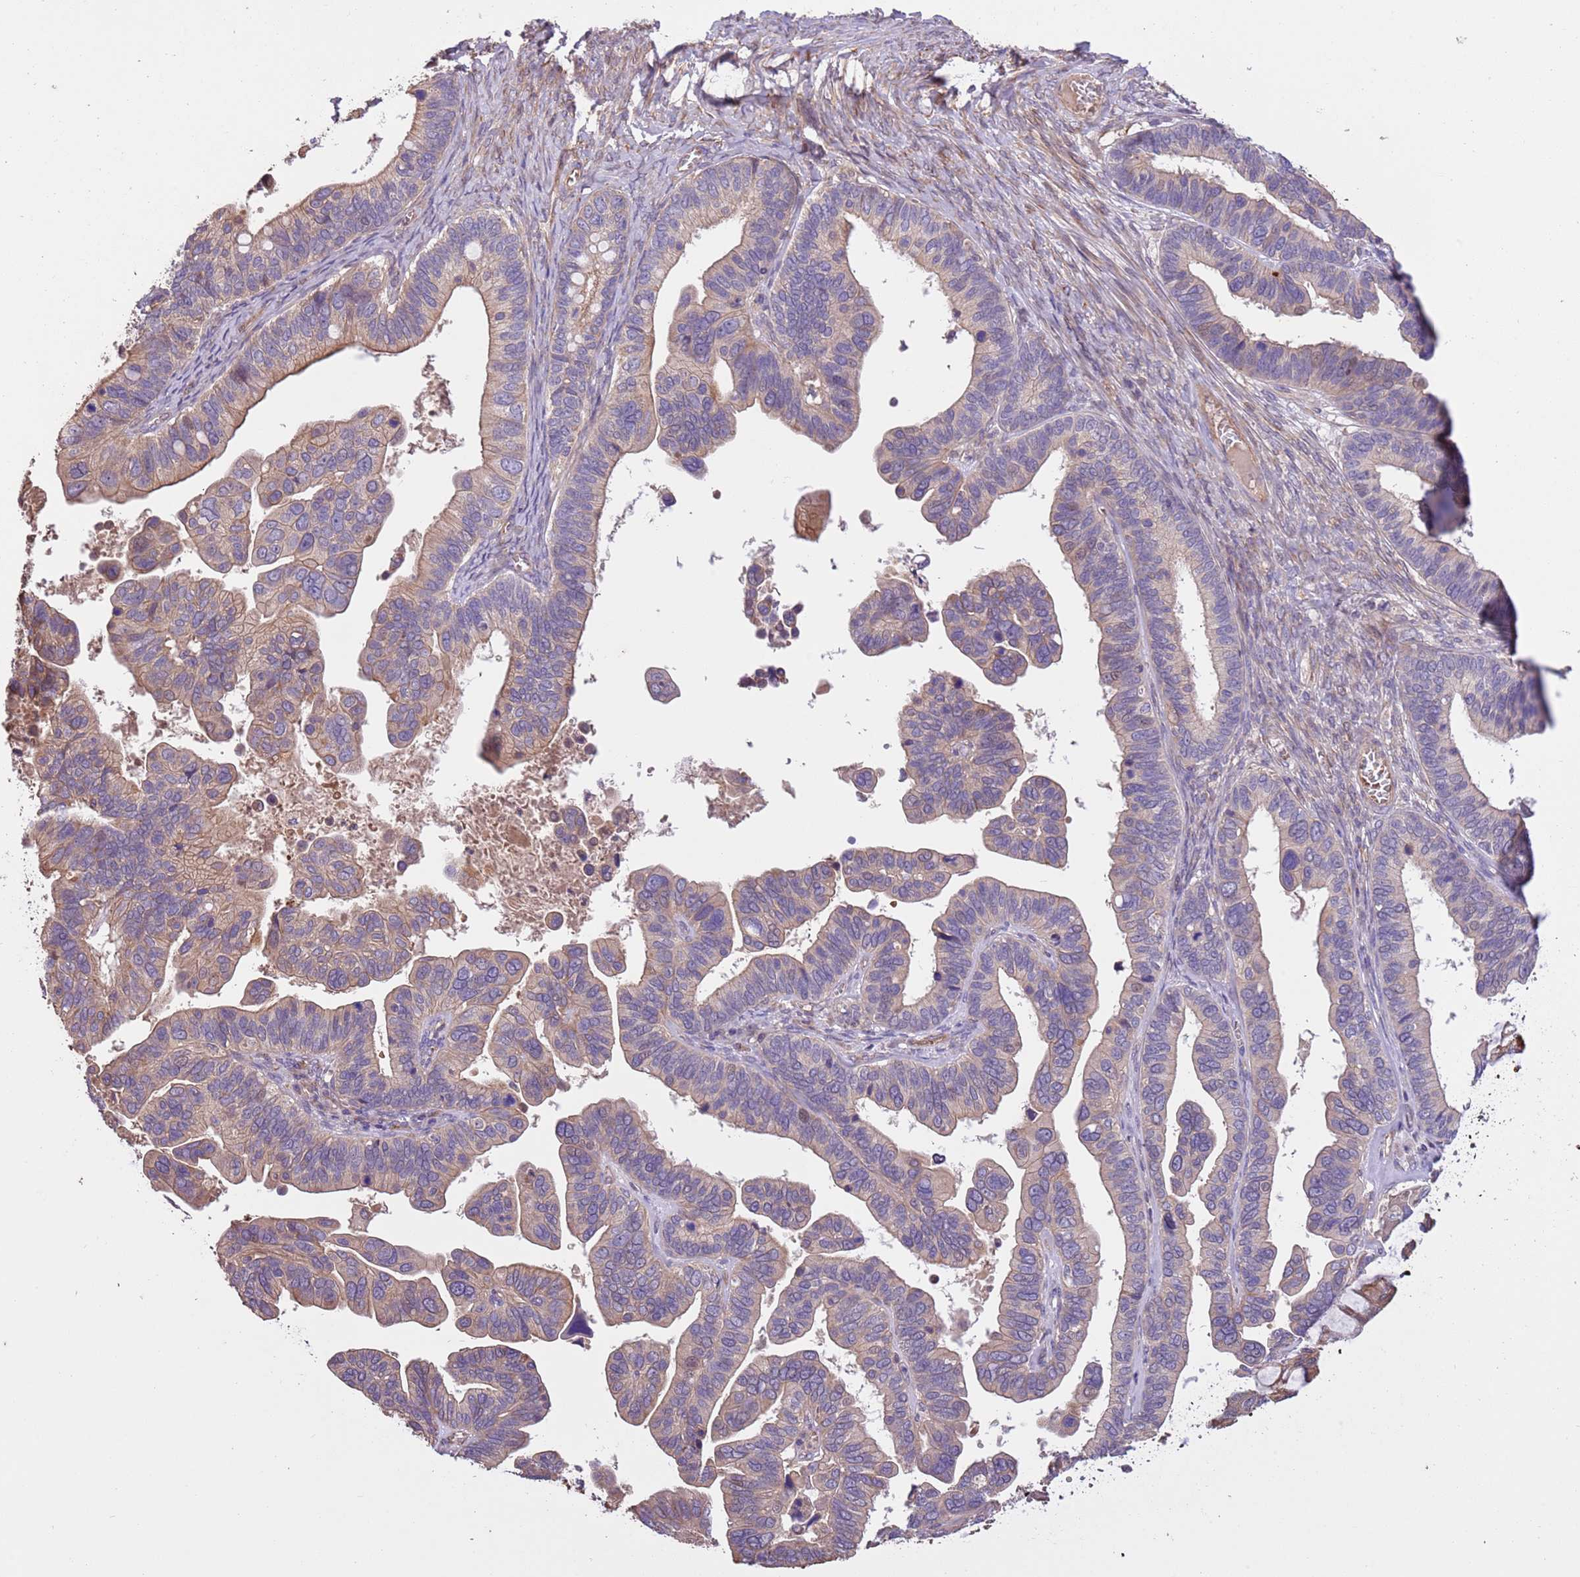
{"staining": {"intensity": "weak", "quantity": ">75%", "location": "cytoplasmic/membranous"}, "tissue": "ovarian cancer", "cell_type": "Tumor cells", "image_type": "cancer", "snomed": [{"axis": "morphology", "description": "Cystadenocarcinoma, serous, NOS"}, {"axis": "topography", "description": "Ovary"}], "caption": "Serous cystadenocarcinoma (ovarian) stained with a brown dye reveals weak cytoplasmic/membranous positive expression in about >75% of tumor cells.", "gene": "FAM89B", "patient": {"sex": "female", "age": 56}}